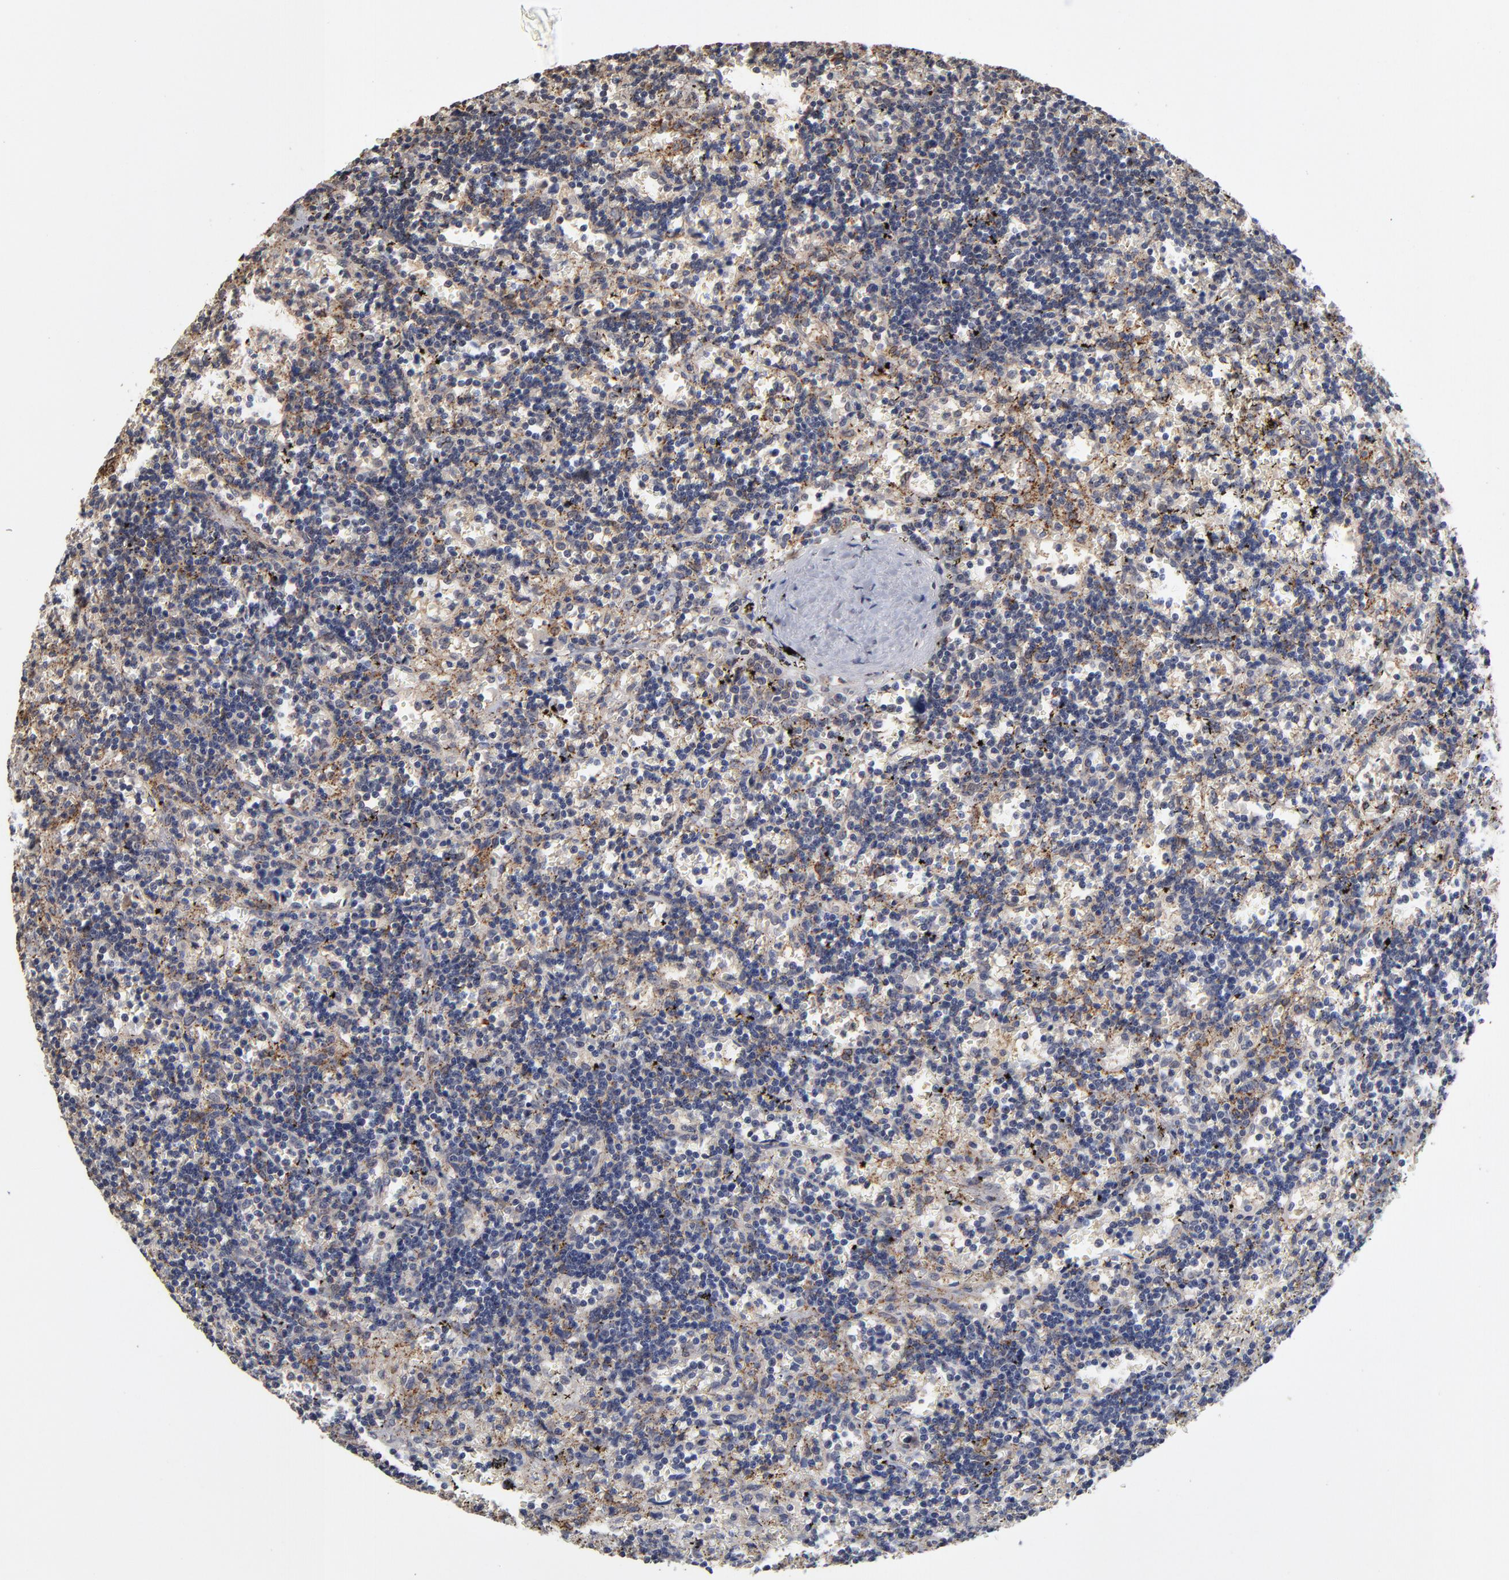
{"staining": {"intensity": "moderate", "quantity": "<25%", "location": "cytoplasmic/membranous"}, "tissue": "lymphoma", "cell_type": "Tumor cells", "image_type": "cancer", "snomed": [{"axis": "morphology", "description": "Malignant lymphoma, non-Hodgkin's type, Low grade"}, {"axis": "topography", "description": "Spleen"}], "caption": "High-power microscopy captured an IHC image of lymphoma, revealing moderate cytoplasmic/membranous staining in about <25% of tumor cells.", "gene": "ASB8", "patient": {"sex": "male", "age": 60}}